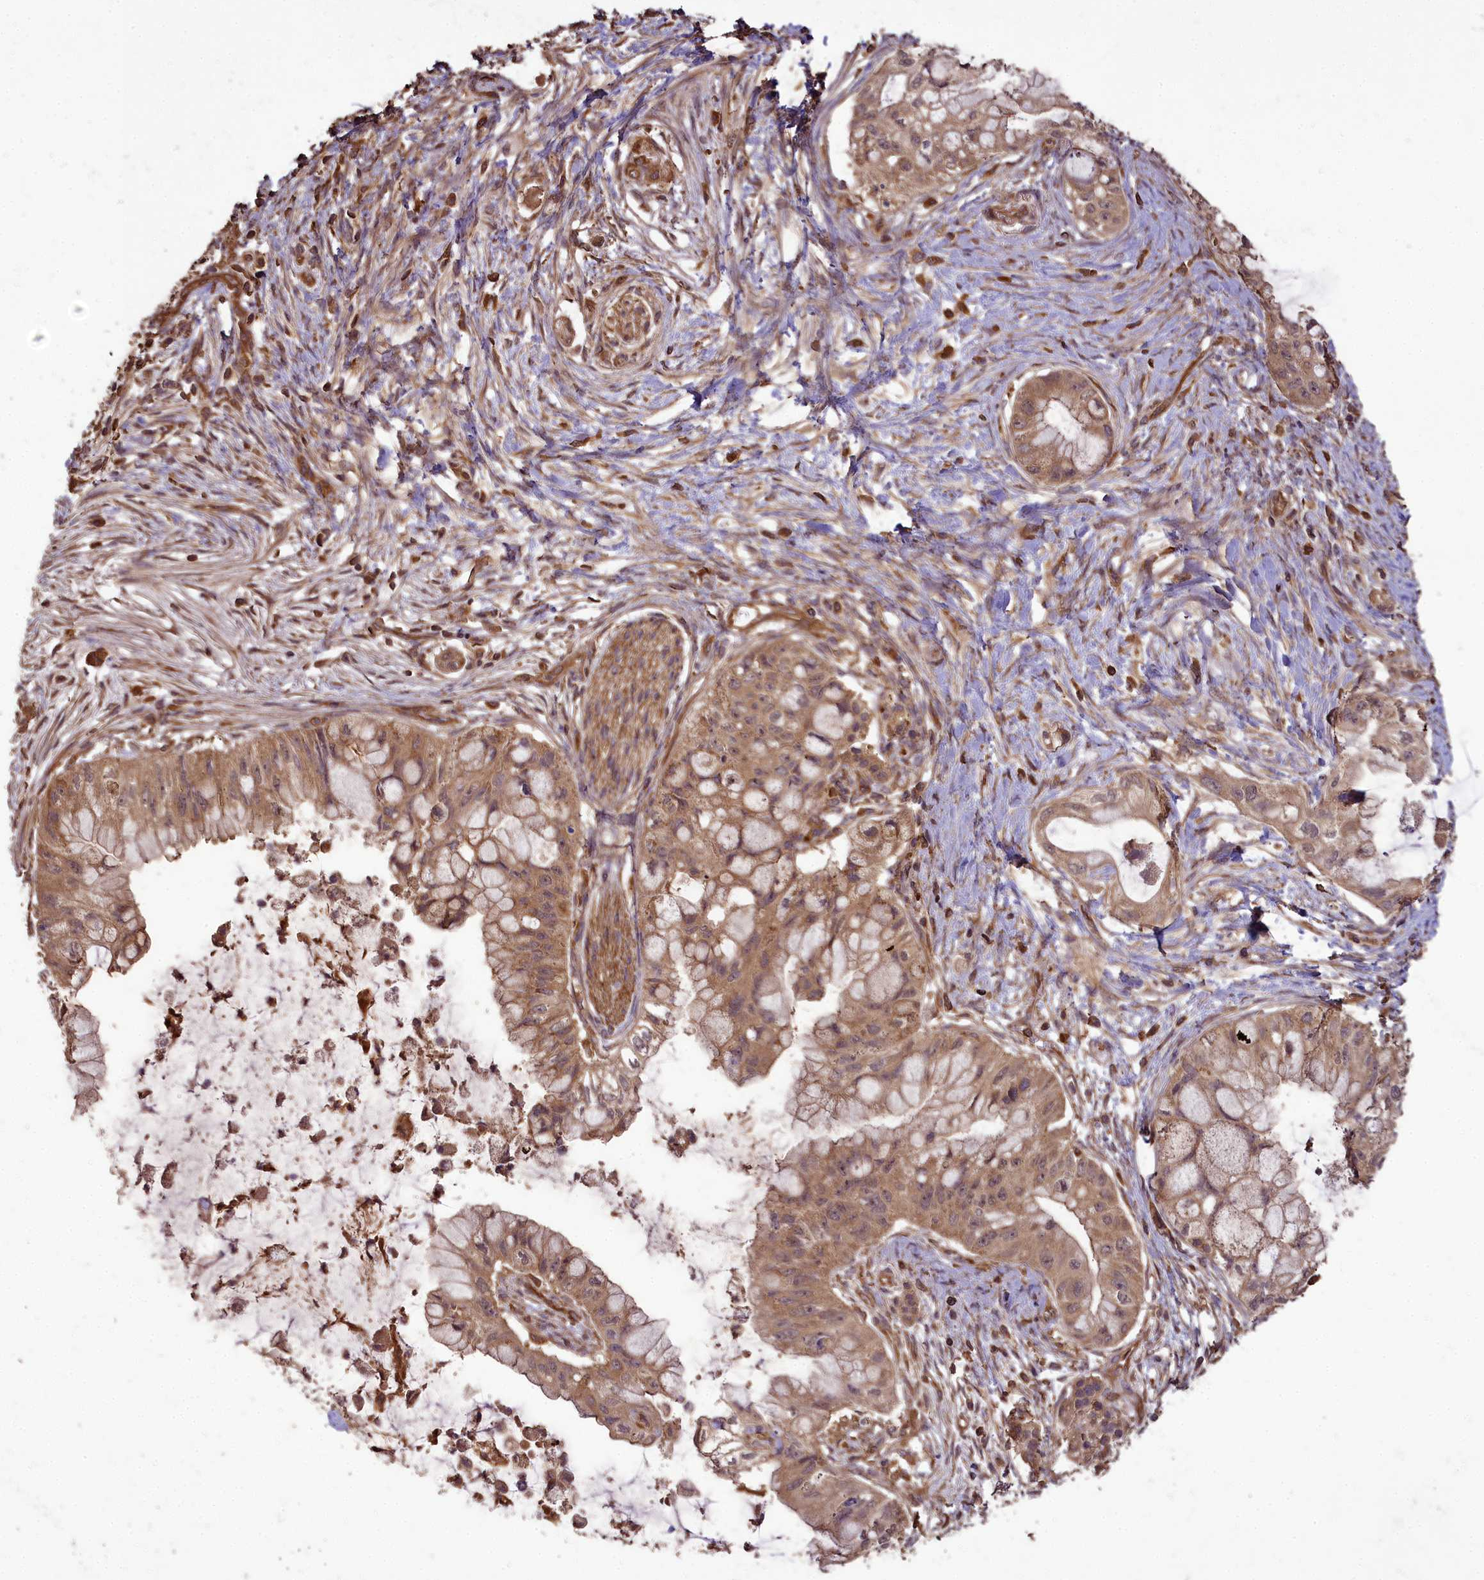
{"staining": {"intensity": "moderate", "quantity": ">75%", "location": "cytoplasmic/membranous"}, "tissue": "pancreatic cancer", "cell_type": "Tumor cells", "image_type": "cancer", "snomed": [{"axis": "morphology", "description": "Adenocarcinoma, NOS"}, {"axis": "topography", "description": "Pancreas"}], "caption": "Immunohistochemistry image of neoplastic tissue: human pancreatic cancer (adenocarcinoma) stained using immunohistochemistry shows medium levels of moderate protein expression localized specifically in the cytoplasmic/membranous of tumor cells, appearing as a cytoplasmic/membranous brown color.", "gene": "TTLL10", "patient": {"sex": "male", "age": 48}}